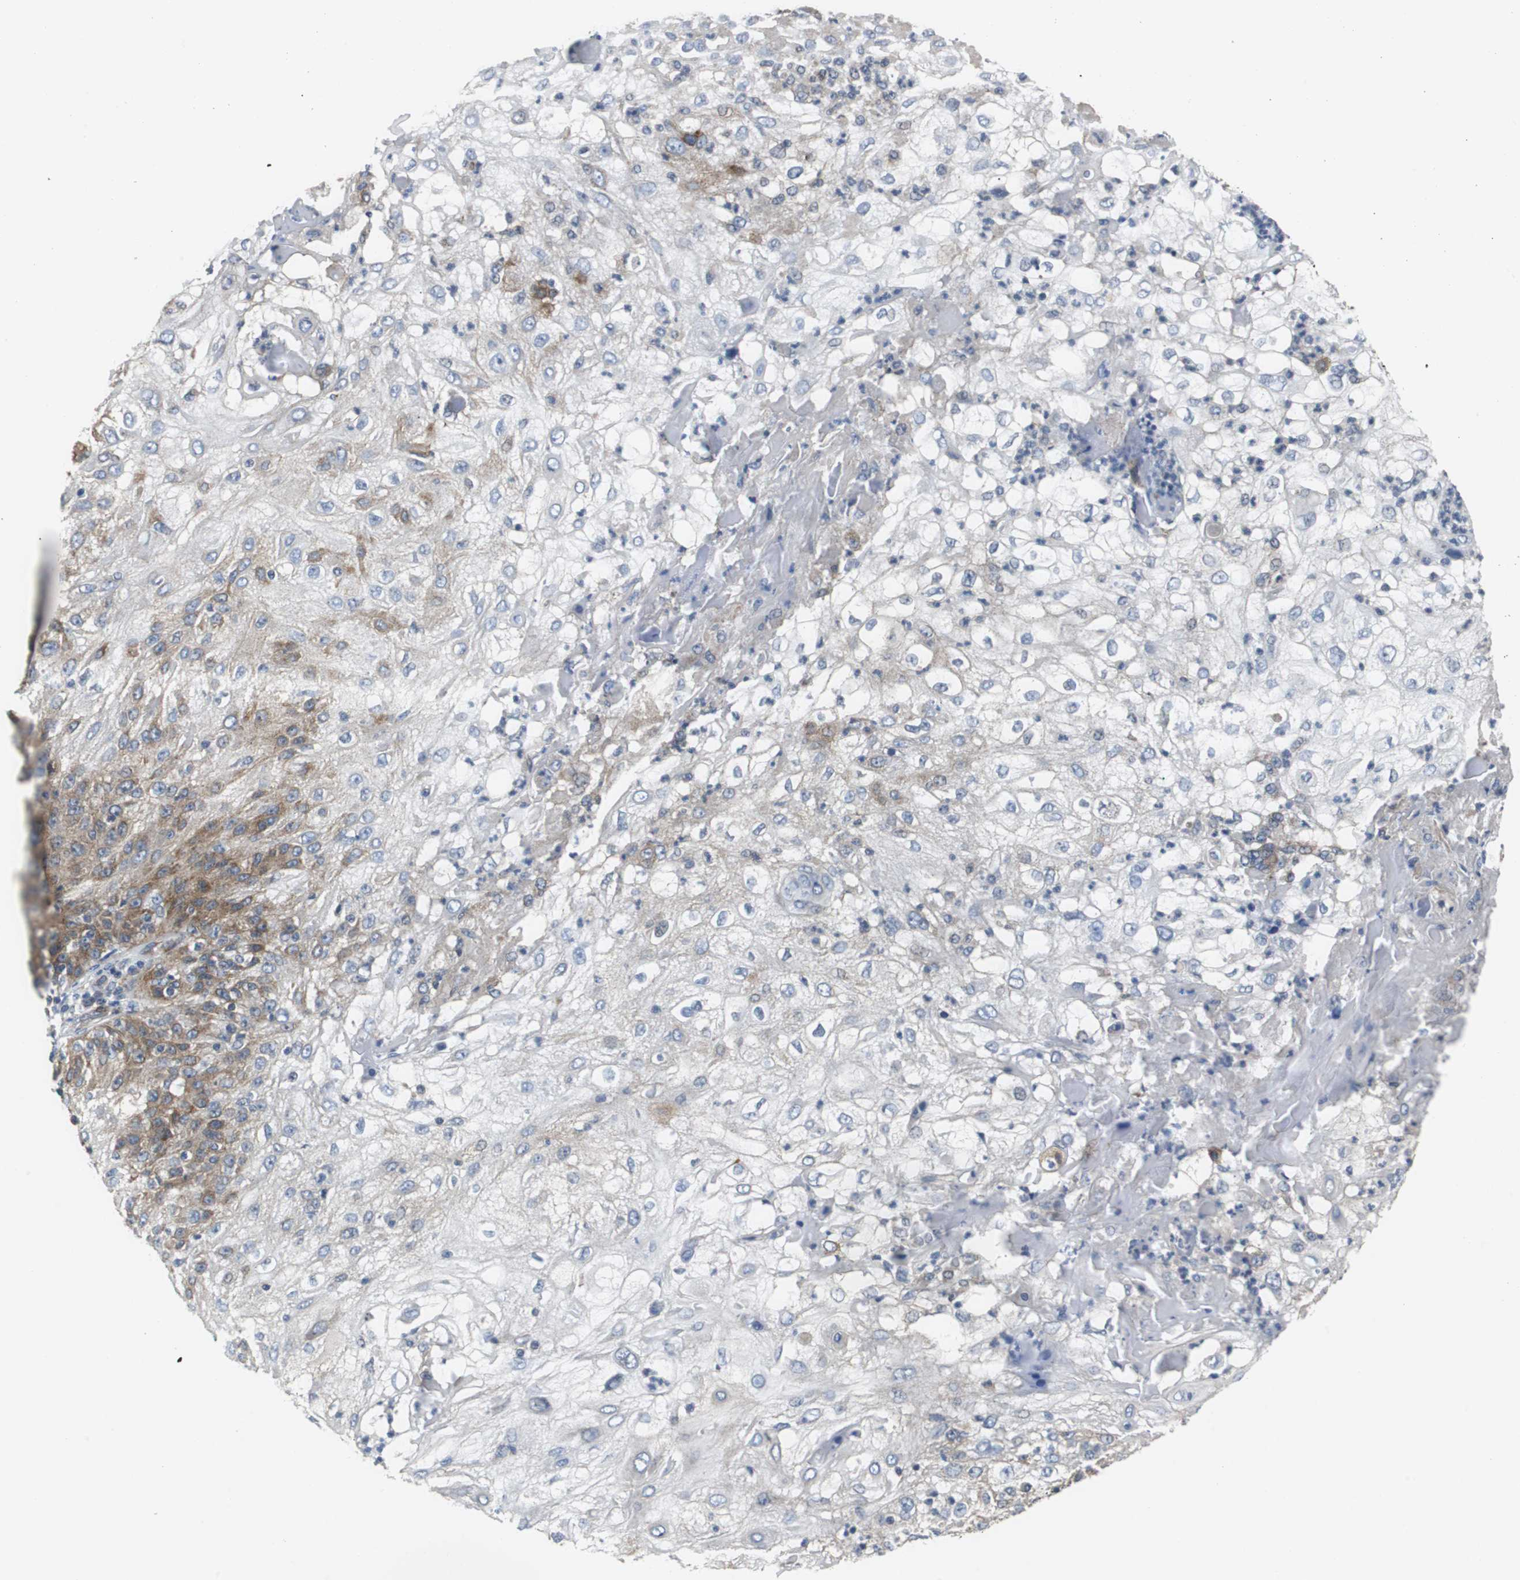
{"staining": {"intensity": "moderate", "quantity": "<25%", "location": "cytoplasmic/membranous"}, "tissue": "skin cancer", "cell_type": "Tumor cells", "image_type": "cancer", "snomed": [{"axis": "morphology", "description": "Normal tissue, NOS"}, {"axis": "morphology", "description": "Squamous cell carcinoma, NOS"}, {"axis": "topography", "description": "Skin"}], "caption": "Squamous cell carcinoma (skin) tissue displays moderate cytoplasmic/membranous positivity in approximately <25% of tumor cells (DAB (3,3'-diaminobenzidine) IHC with brightfield microscopy, high magnification).", "gene": "ISCU", "patient": {"sex": "female", "age": 83}}